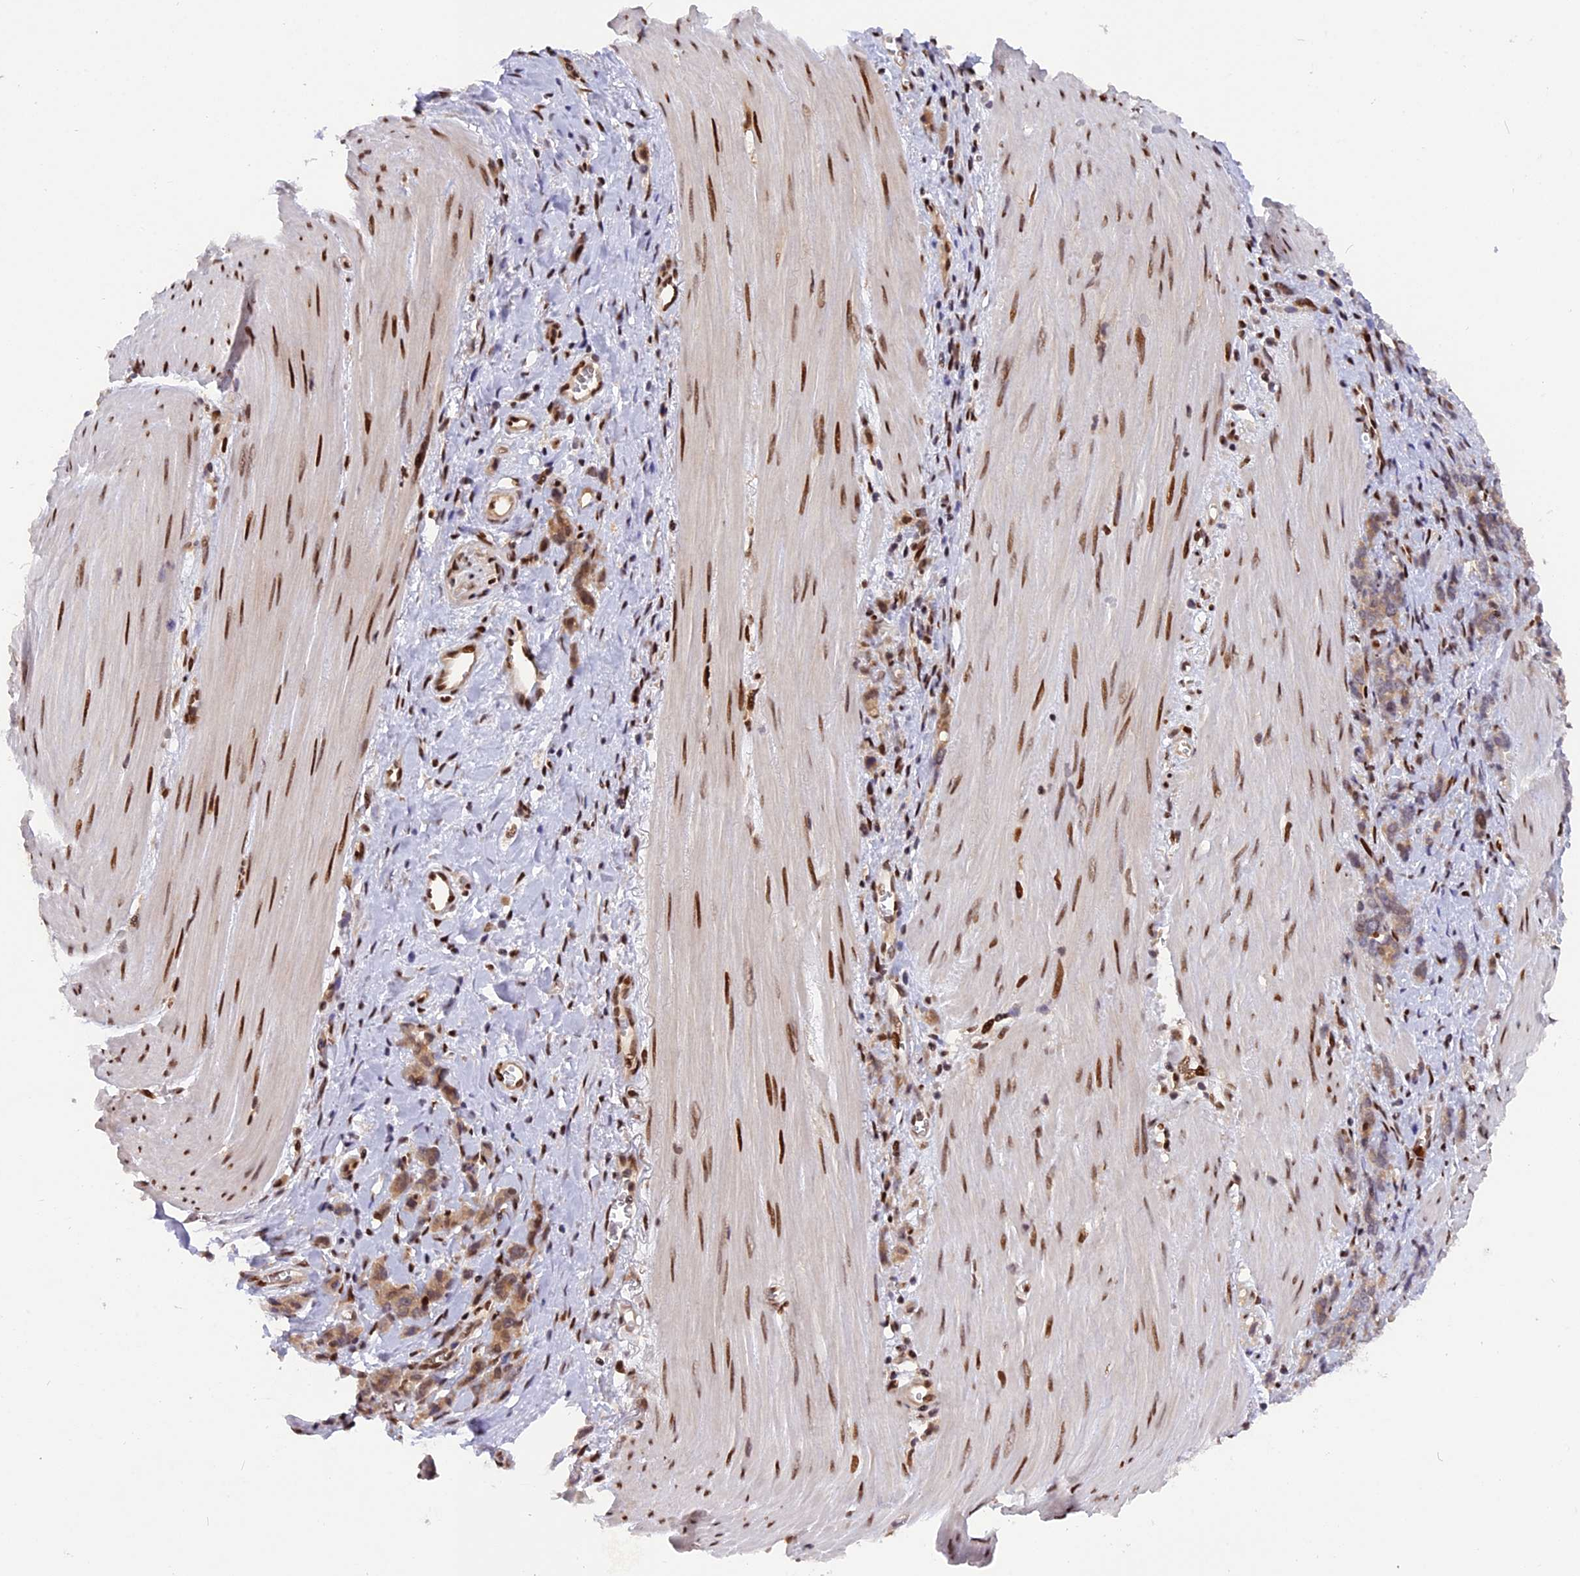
{"staining": {"intensity": "moderate", "quantity": ">75%", "location": "cytoplasmic/membranous"}, "tissue": "stomach cancer", "cell_type": "Tumor cells", "image_type": "cancer", "snomed": [{"axis": "morphology", "description": "Adenocarcinoma, NOS"}, {"axis": "topography", "description": "Stomach"}], "caption": "Adenocarcinoma (stomach) stained with DAB (3,3'-diaminobenzidine) immunohistochemistry demonstrates medium levels of moderate cytoplasmic/membranous positivity in approximately >75% of tumor cells.", "gene": "RABGGTA", "patient": {"sex": "female", "age": 76}}